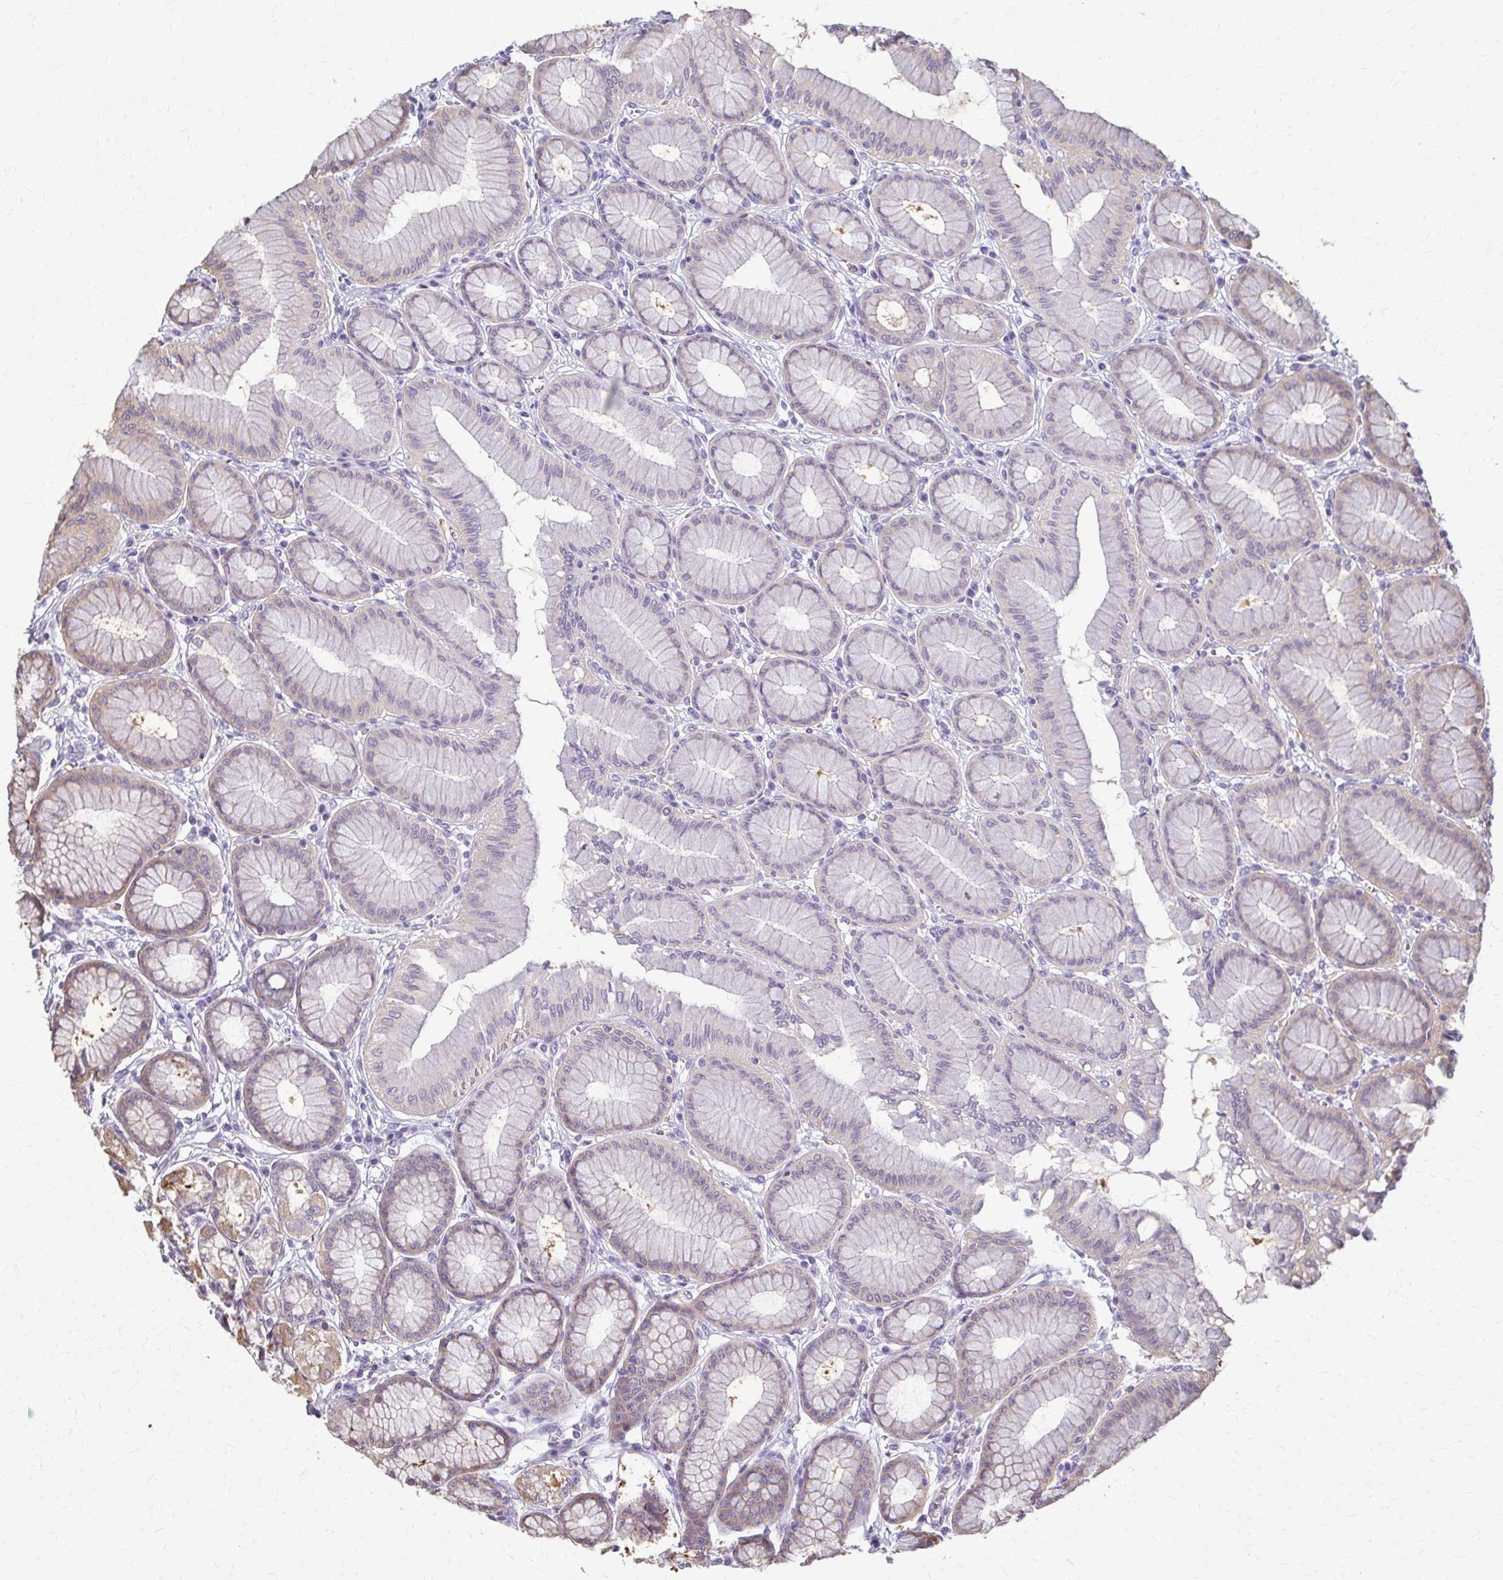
{"staining": {"intensity": "moderate", "quantity": "<25%", "location": "cytoplasmic/membranous"}, "tissue": "stomach", "cell_type": "Glandular cells", "image_type": "normal", "snomed": [{"axis": "morphology", "description": "Normal tissue, NOS"}, {"axis": "topography", "description": "Stomach"}, {"axis": "topography", "description": "Stomach, lower"}], "caption": "Stomach stained with DAB immunohistochemistry exhibits low levels of moderate cytoplasmic/membranous positivity in approximately <25% of glandular cells. Immunohistochemistry (ihc) stains the protein in brown and the nuclei are stained blue.", "gene": "ZNF34", "patient": {"sex": "male", "age": 76}}